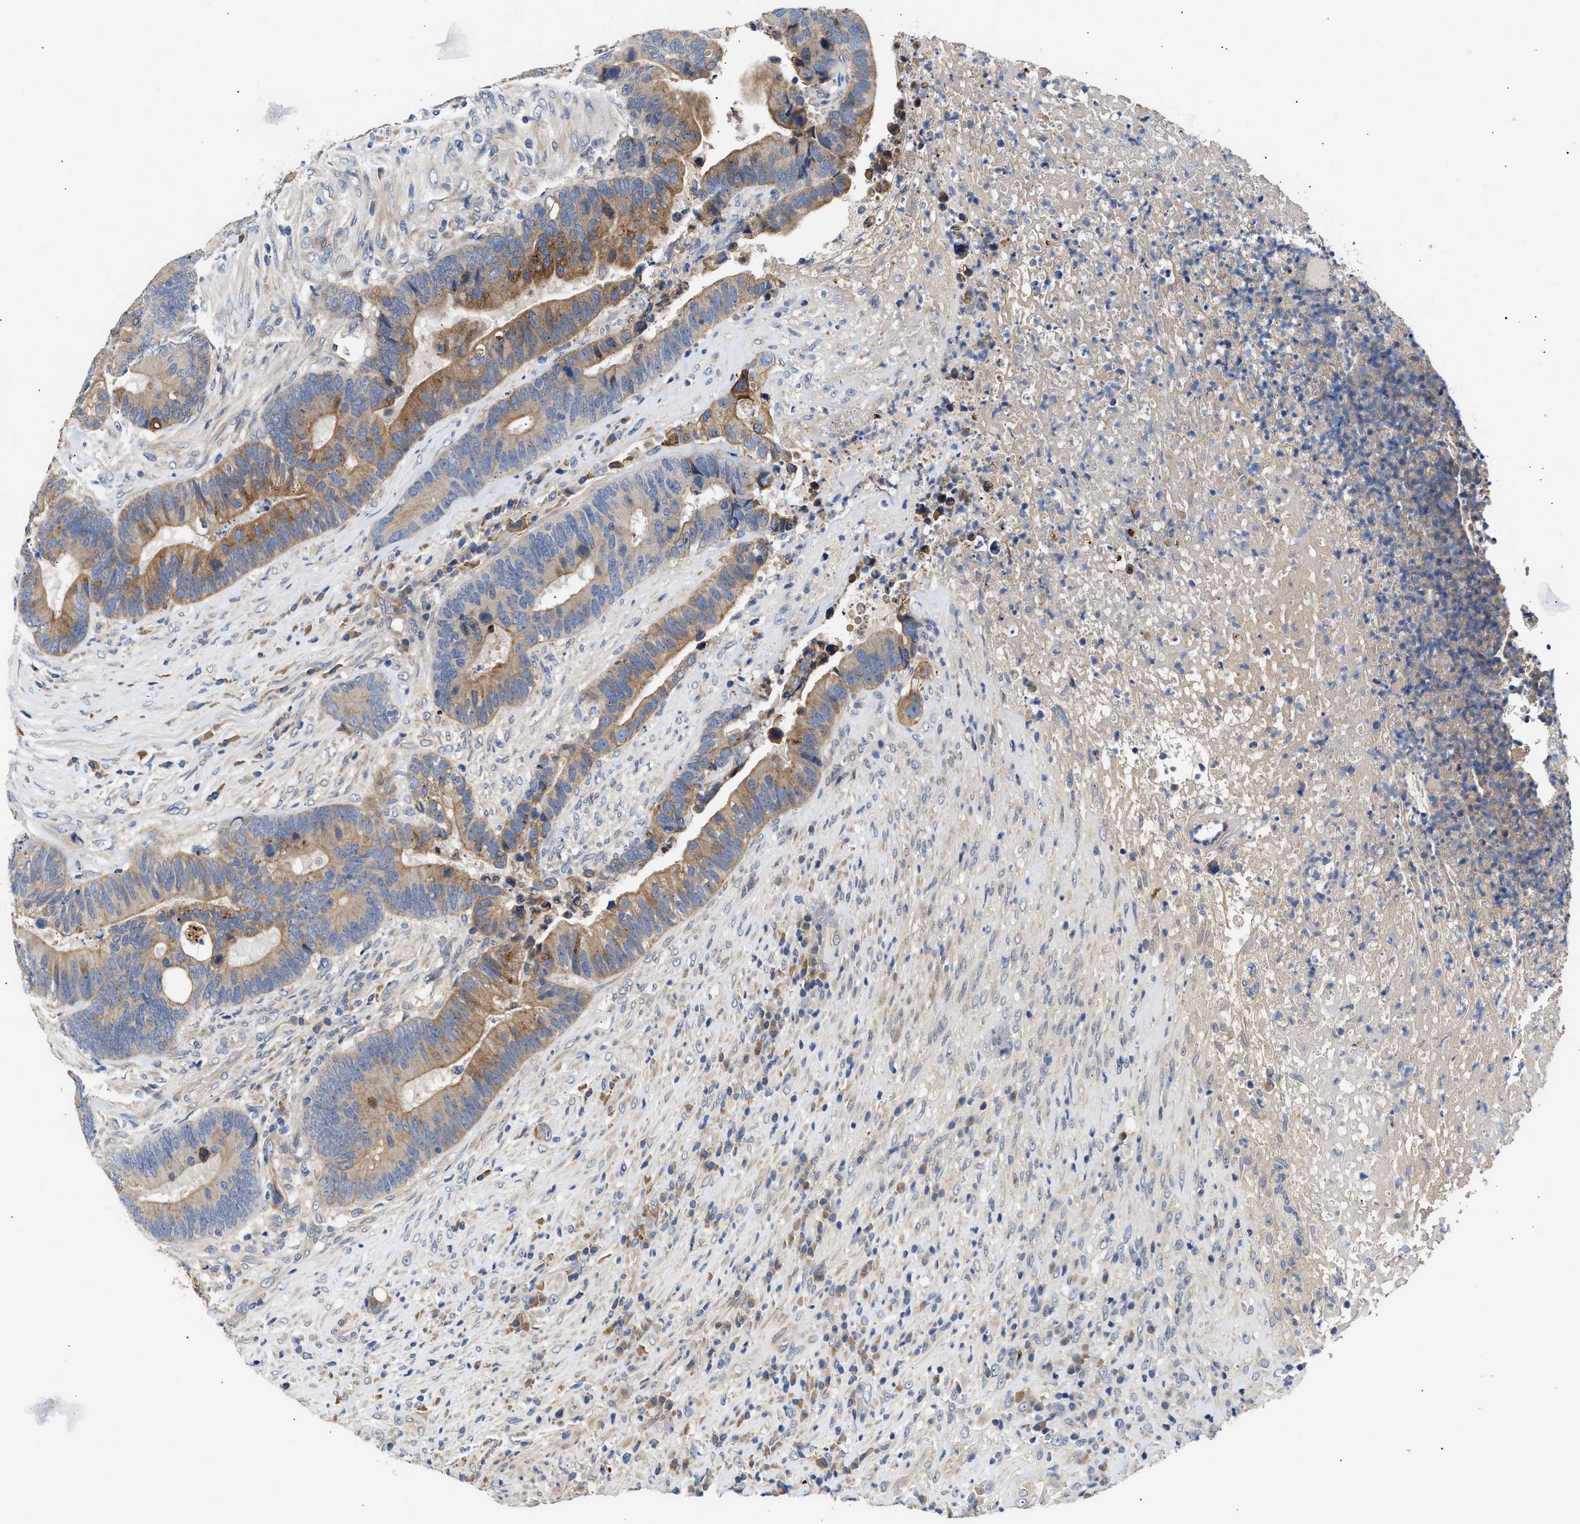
{"staining": {"intensity": "moderate", "quantity": "25%-75%", "location": "cytoplasmic/membranous"}, "tissue": "colorectal cancer", "cell_type": "Tumor cells", "image_type": "cancer", "snomed": [{"axis": "morphology", "description": "Adenocarcinoma, NOS"}, {"axis": "topography", "description": "Rectum"}], "caption": "A brown stain shows moderate cytoplasmic/membranous positivity of a protein in colorectal adenocarcinoma tumor cells. (DAB (3,3'-diaminobenzidine) IHC, brown staining for protein, blue staining for nuclei).", "gene": "CCDC146", "patient": {"sex": "female", "age": 89}}